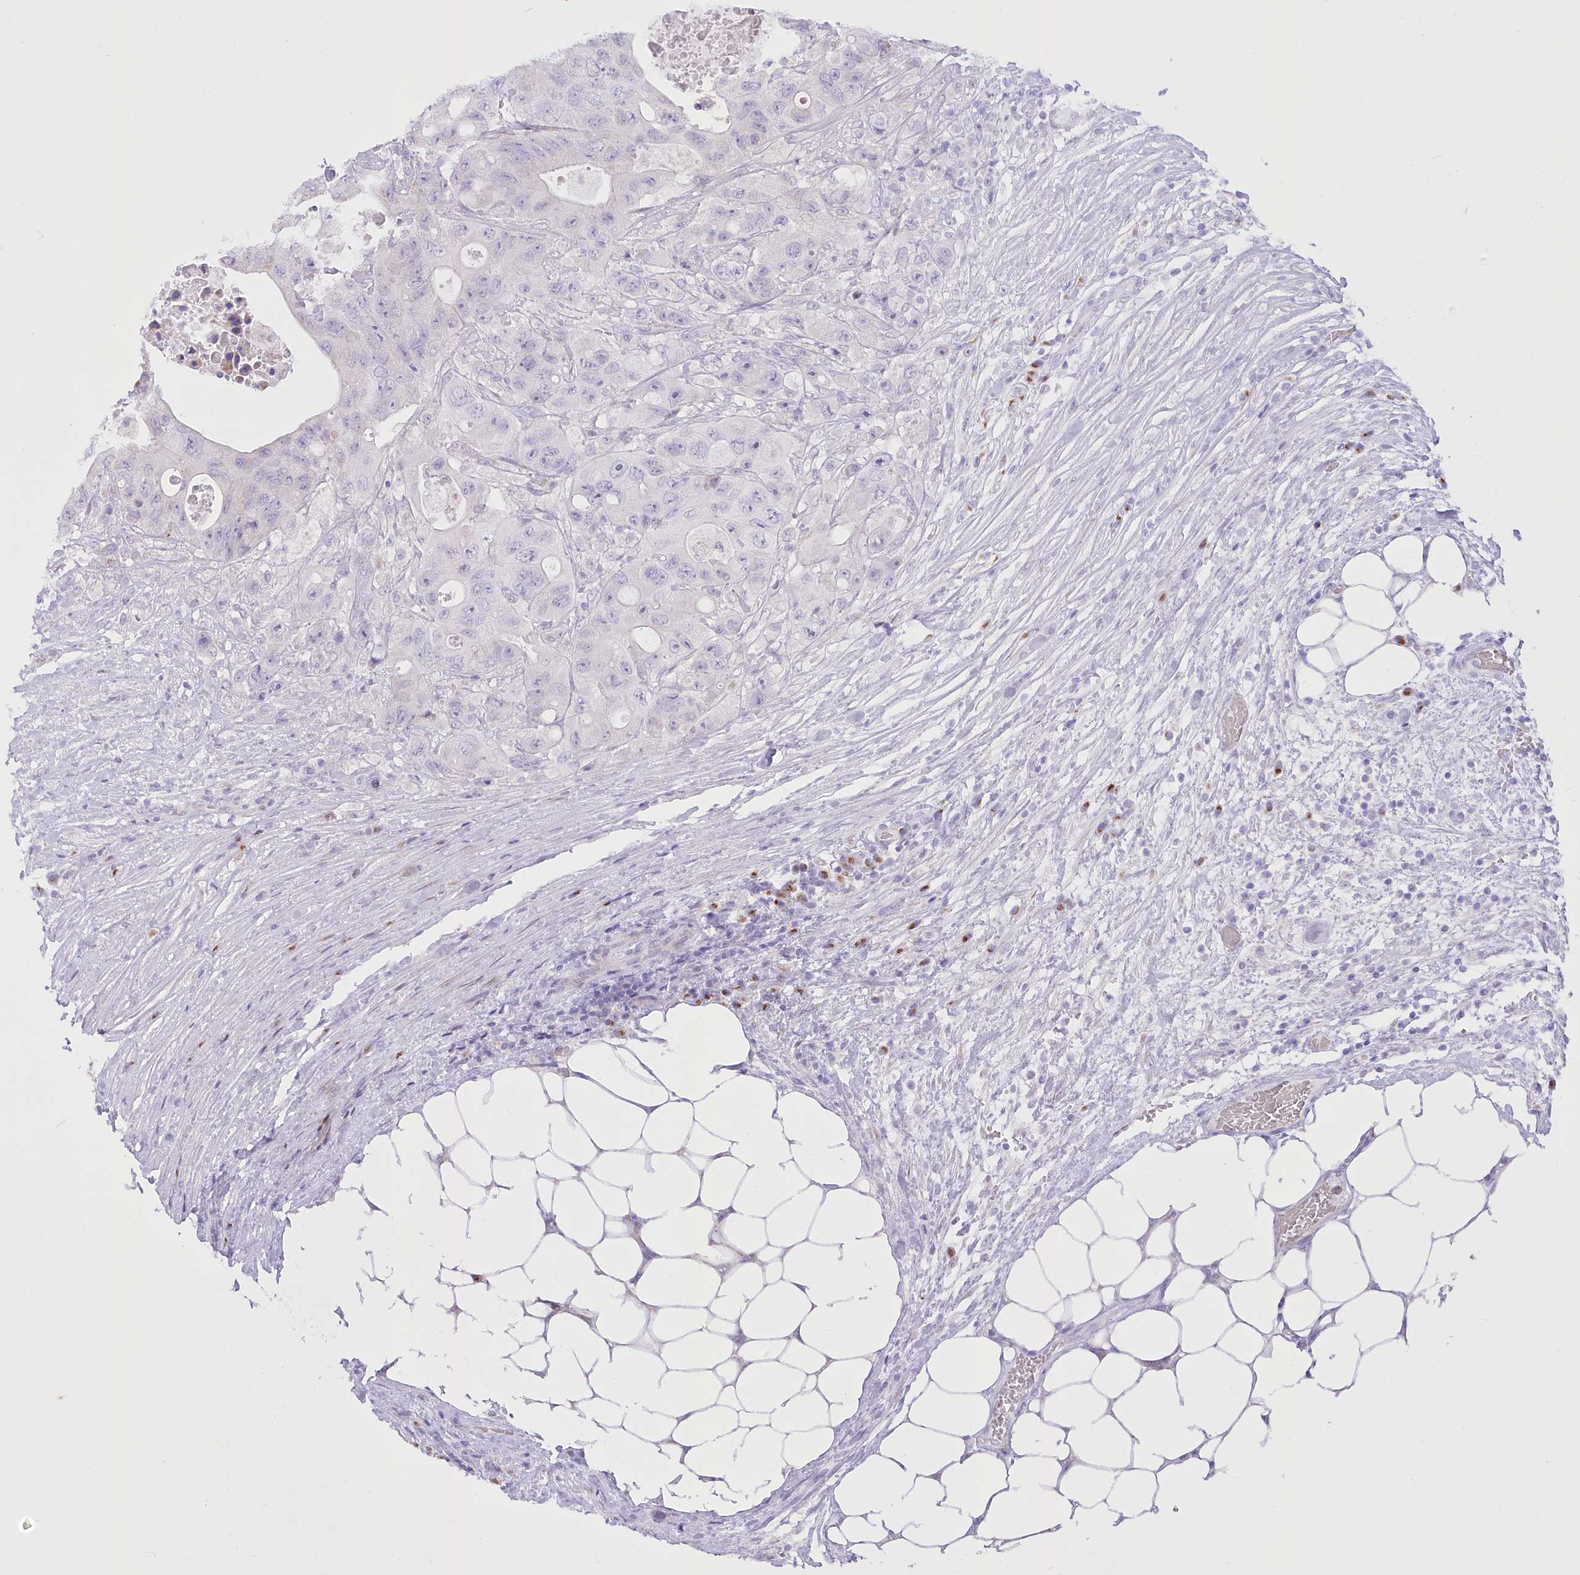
{"staining": {"intensity": "negative", "quantity": "none", "location": "none"}, "tissue": "colorectal cancer", "cell_type": "Tumor cells", "image_type": "cancer", "snomed": [{"axis": "morphology", "description": "Adenocarcinoma, NOS"}, {"axis": "topography", "description": "Colon"}], "caption": "A high-resolution micrograph shows IHC staining of colorectal cancer, which reveals no significant expression in tumor cells. Nuclei are stained in blue.", "gene": "BEND7", "patient": {"sex": "female", "age": 46}}